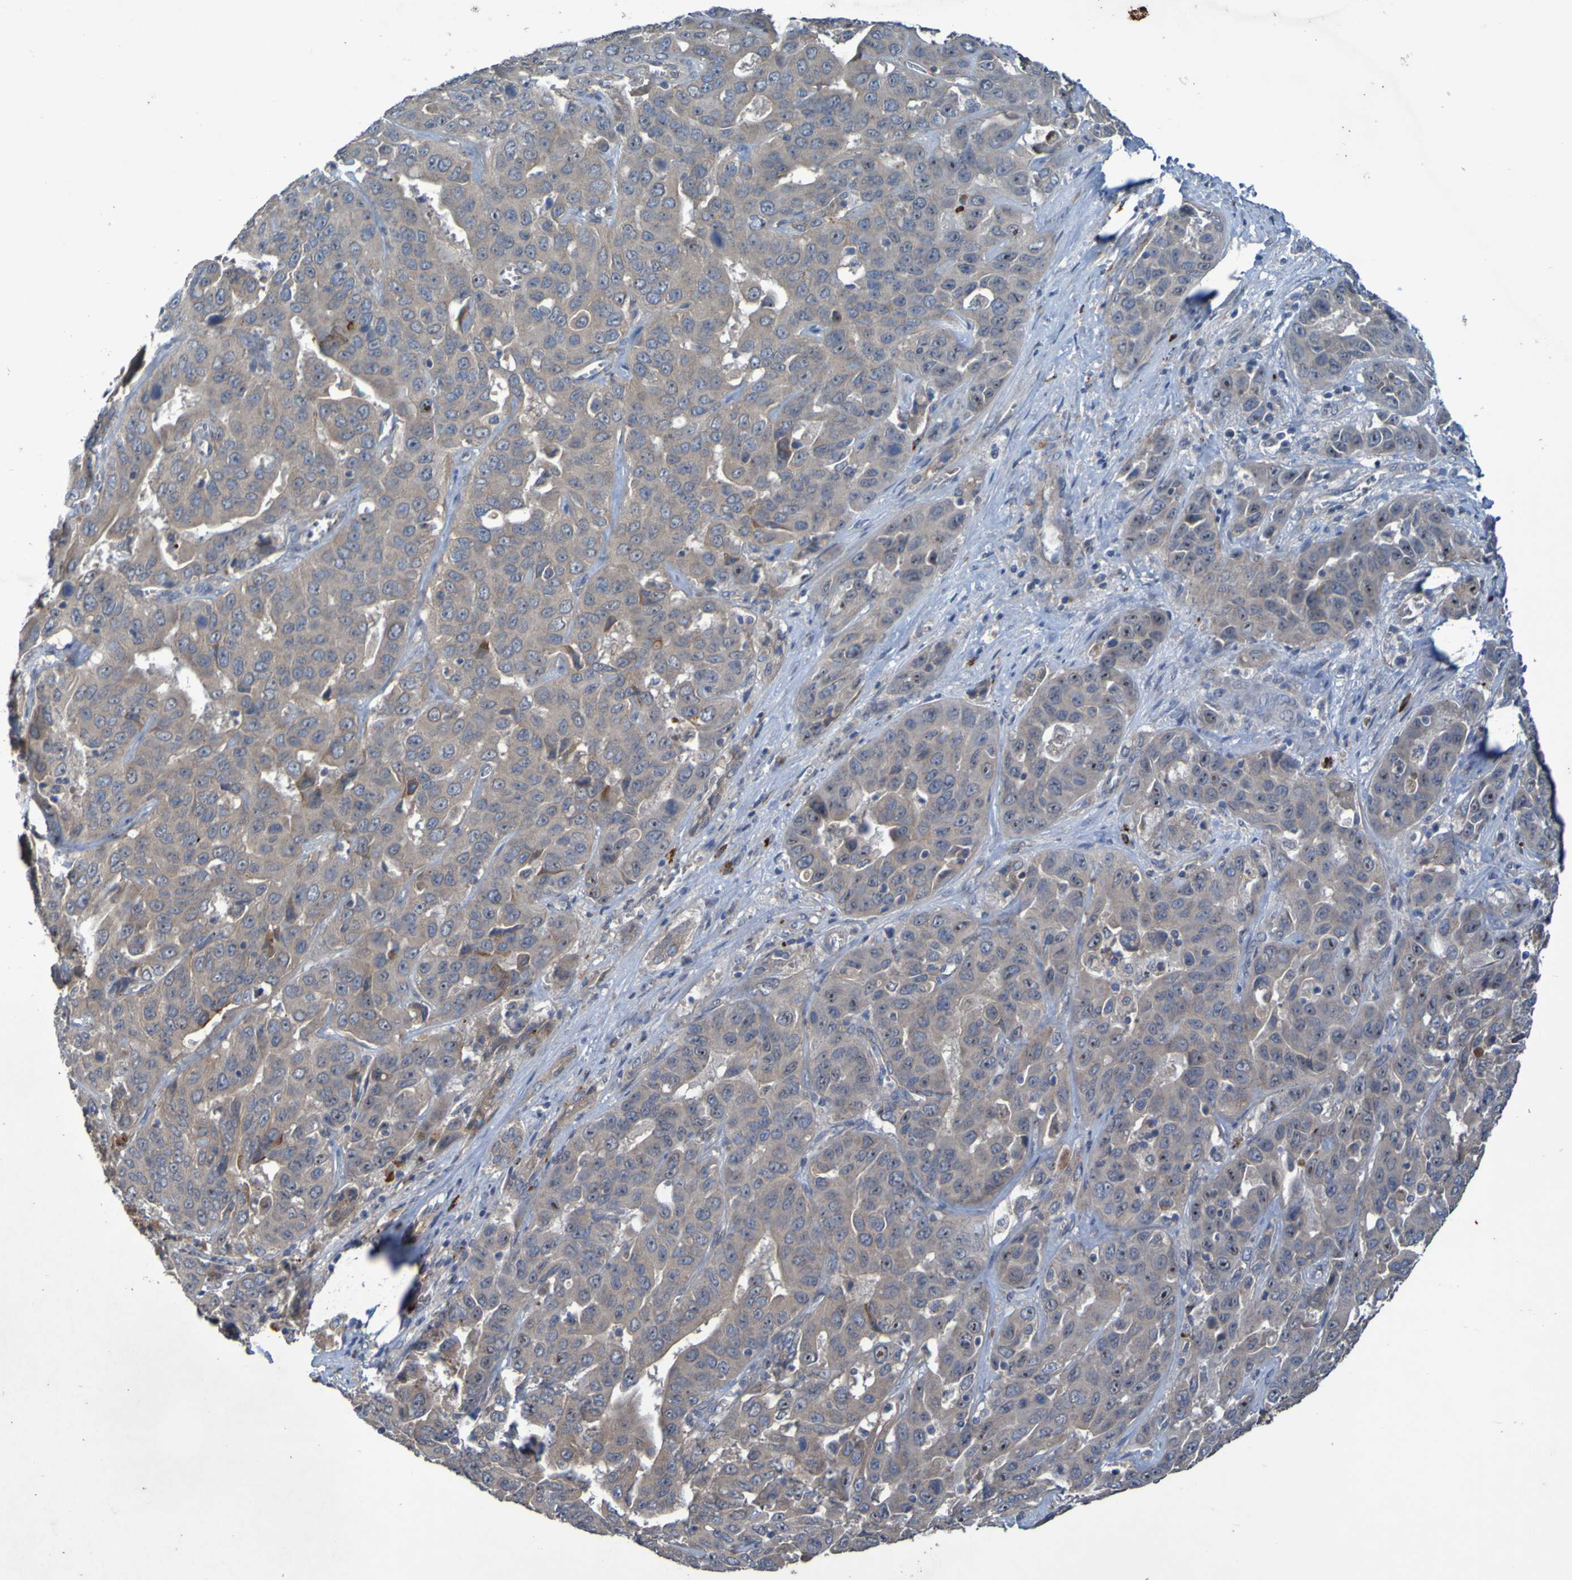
{"staining": {"intensity": "weak", "quantity": ">75%", "location": "cytoplasmic/membranous"}, "tissue": "liver cancer", "cell_type": "Tumor cells", "image_type": "cancer", "snomed": [{"axis": "morphology", "description": "Cholangiocarcinoma"}, {"axis": "topography", "description": "Liver"}], "caption": "High-magnification brightfield microscopy of liver cholangiocarcinoma stained with DAB (3,3'-diaminobenzidine) (brown) and counterstained with hematoxylin (blue). tumor cells exhibit weak cytoplasmic/membranous positivity is appreciated in about>75% of cells.", "gene": "ANGPT4", "patient": {"sex": "female", "age": 52}}